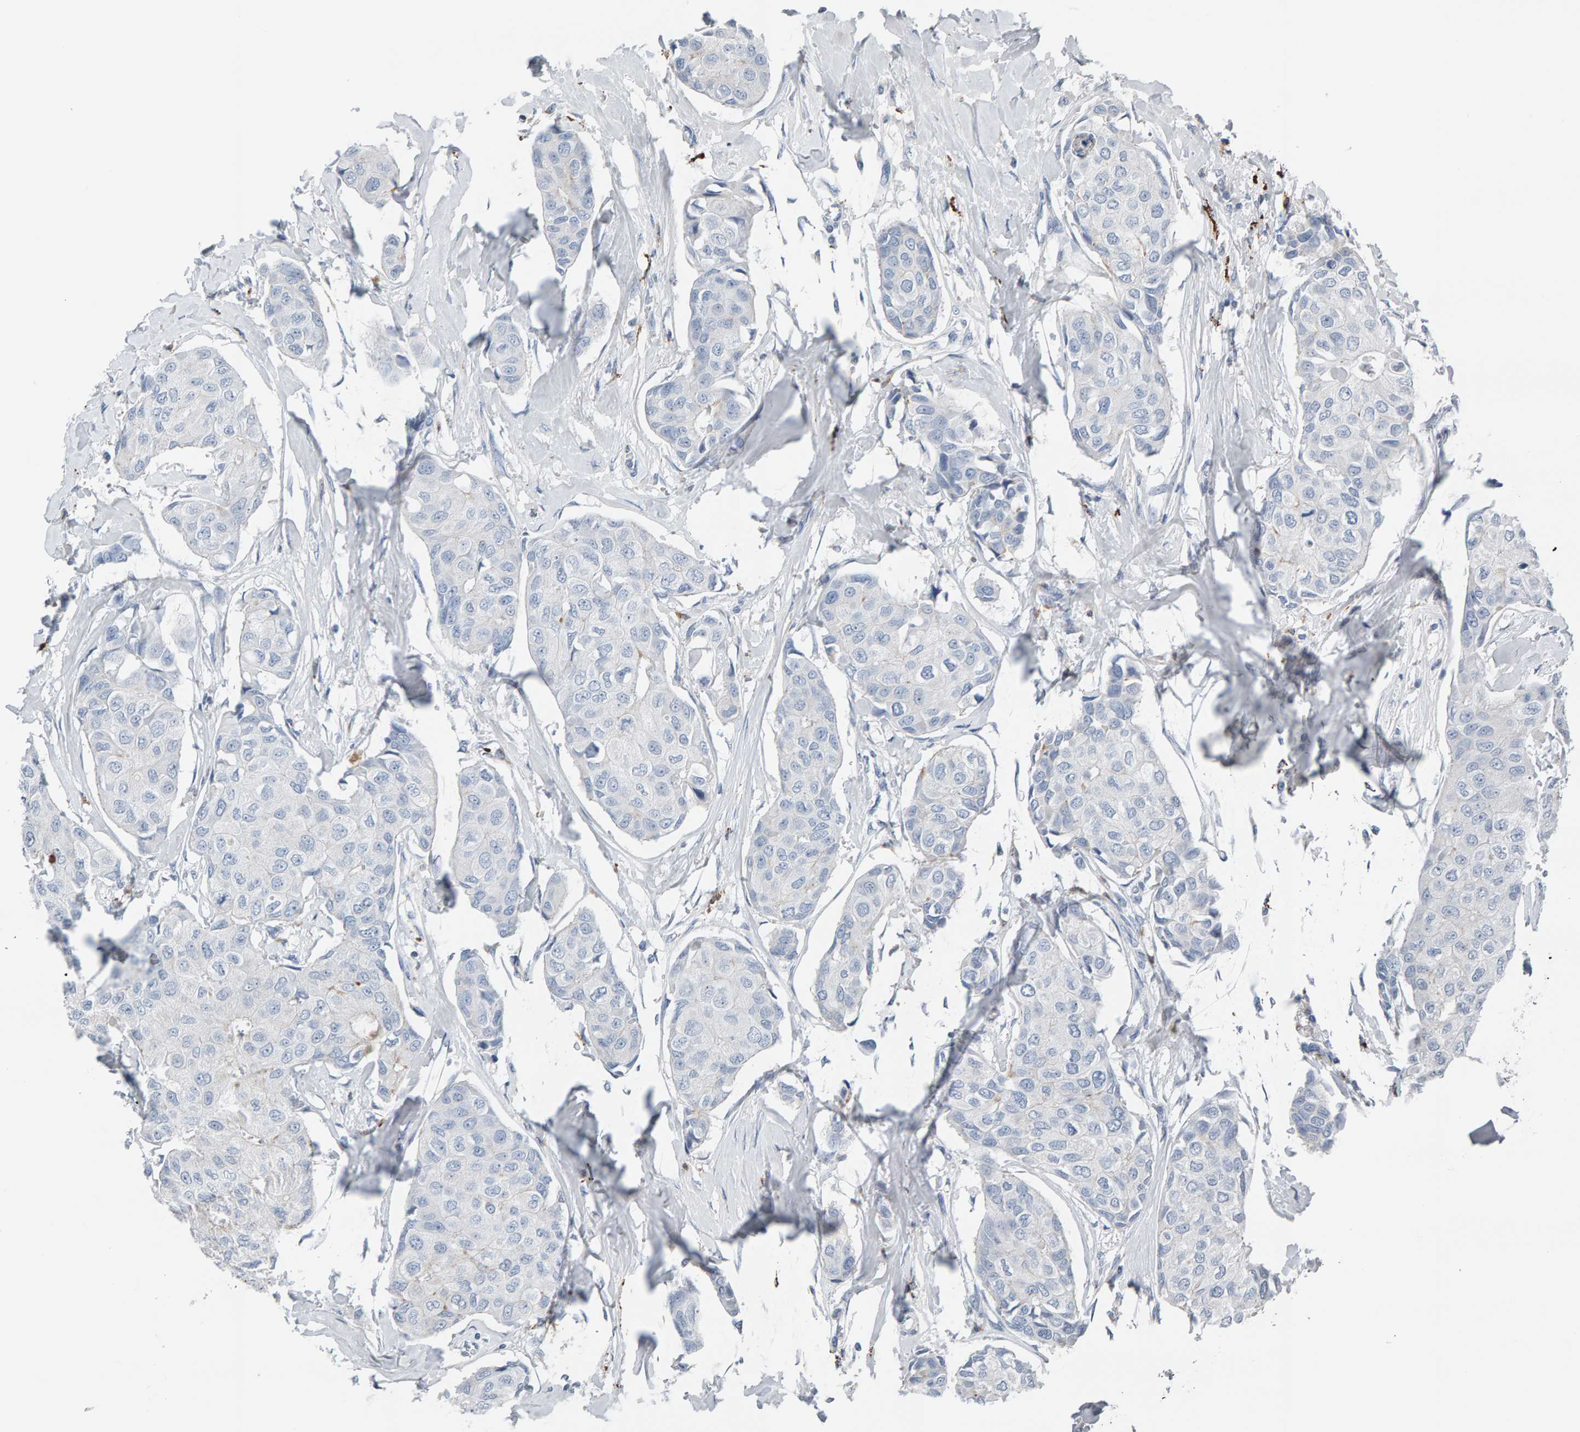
{"staining": {"intensity": "negative", "quantity": "none", "location": "none"}, "tissue": "breast cancer", "cell_type": "Tumor cells", "image_type": "cancer", "snomed": [{"axis": "morphology", "description": "Duct carcinoma"}, {"axis": "topography", "description": "Breast"}], "caption": "Immunohistochemistry (IHC) photomicrograph of neoplastic tissue: infiltrating ductal carcinoma (breast) stained with DAB (3,3'-diaminobenzidine) demonstrates no significant protein staining in tumor cells.", "gene": "IPPK", "patient": {"sex": "female", "age": 80}}